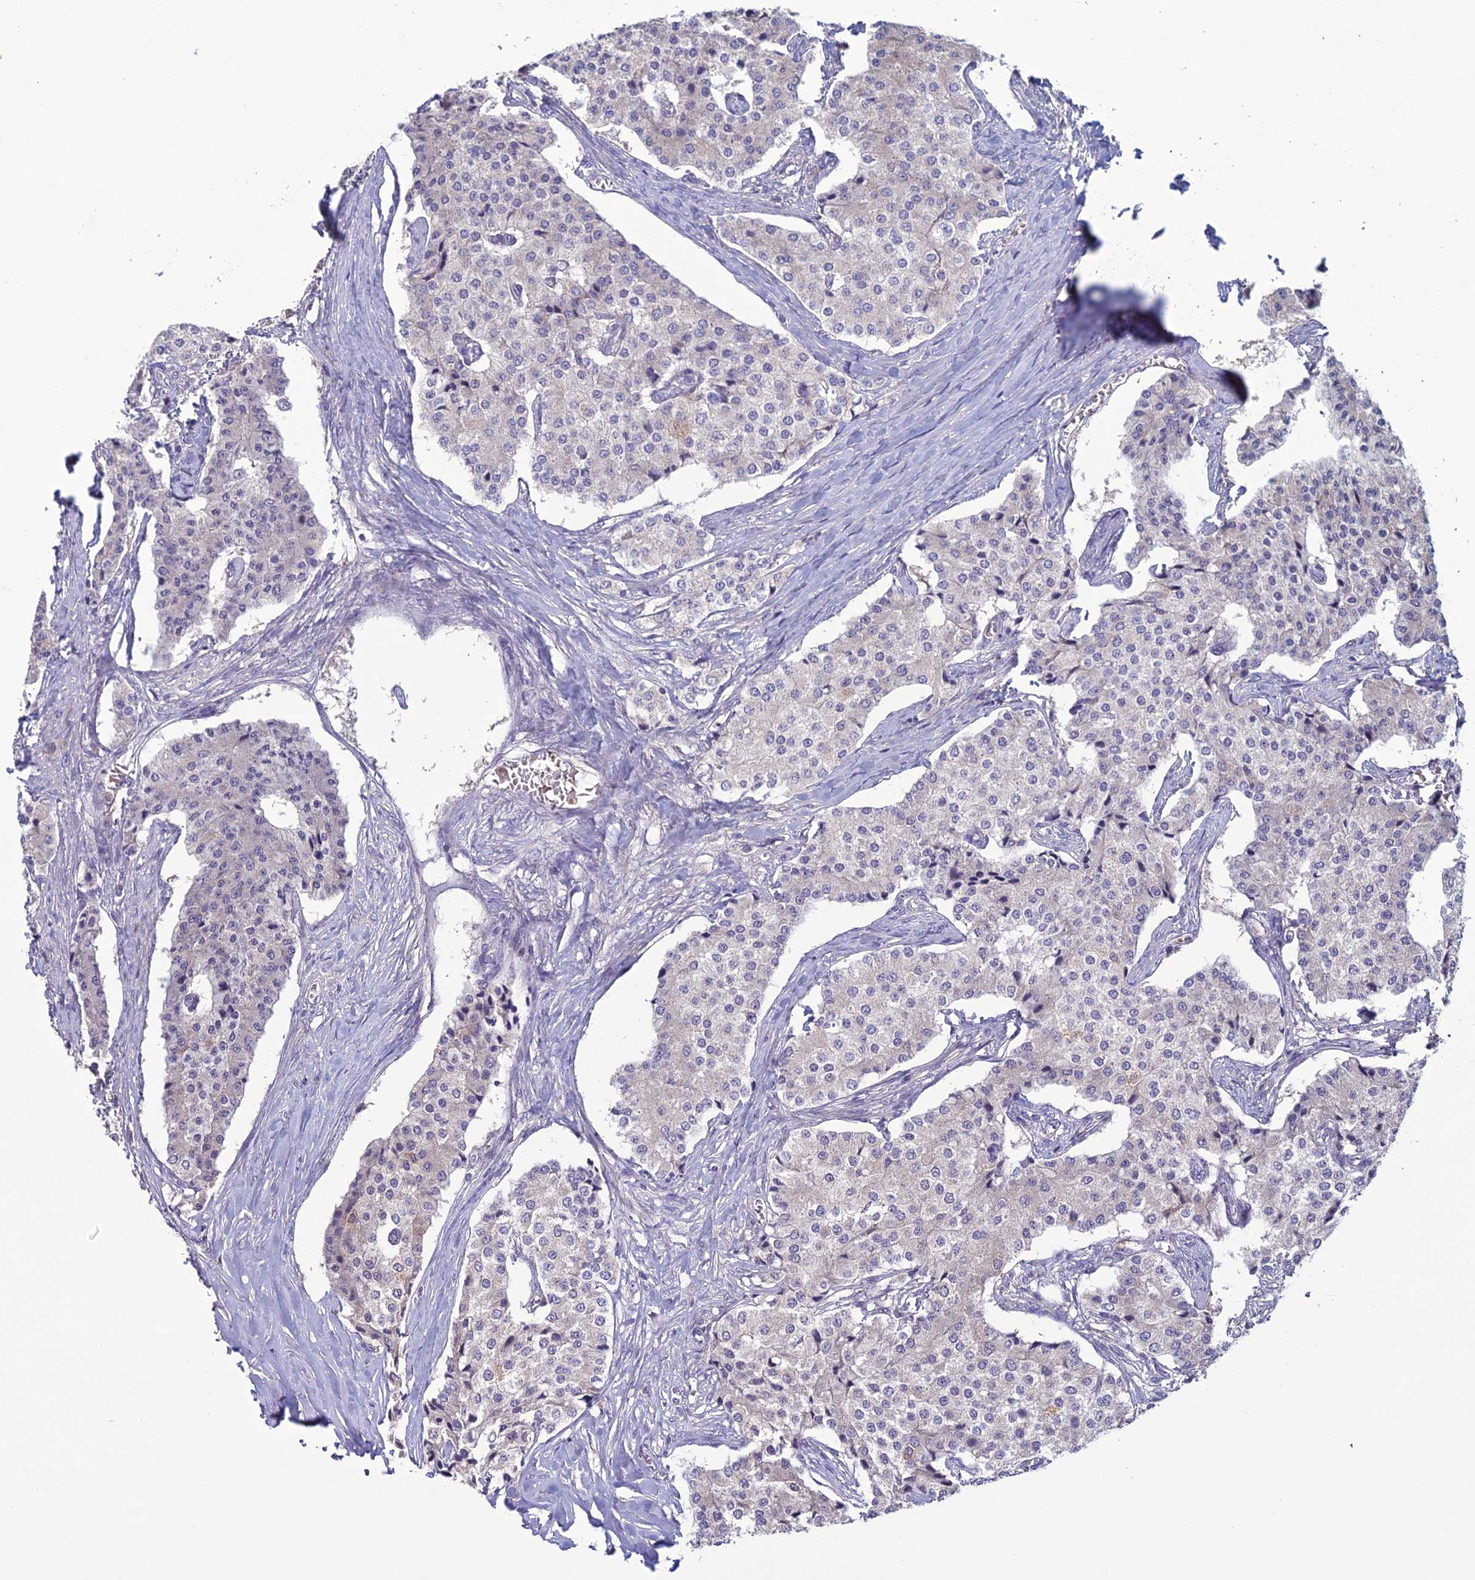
{"staining": {"intensity": "negative", "quantity": "none", "location": "none"}, "tissue": "carcinoid", "cell_type": "Tumor cells", "image_type": "cancer", "snomed": [{"axis": "morphology", "description": "Carcinoid, malignant, NOS"}, {"axis": "topography", "description": "Colon"}], "caption": "An image of human carcinoid (malignant) is negative for staining in tumor cells.", "gene": "C2orf76", "patient": {"sex": "female", "age": 52}}